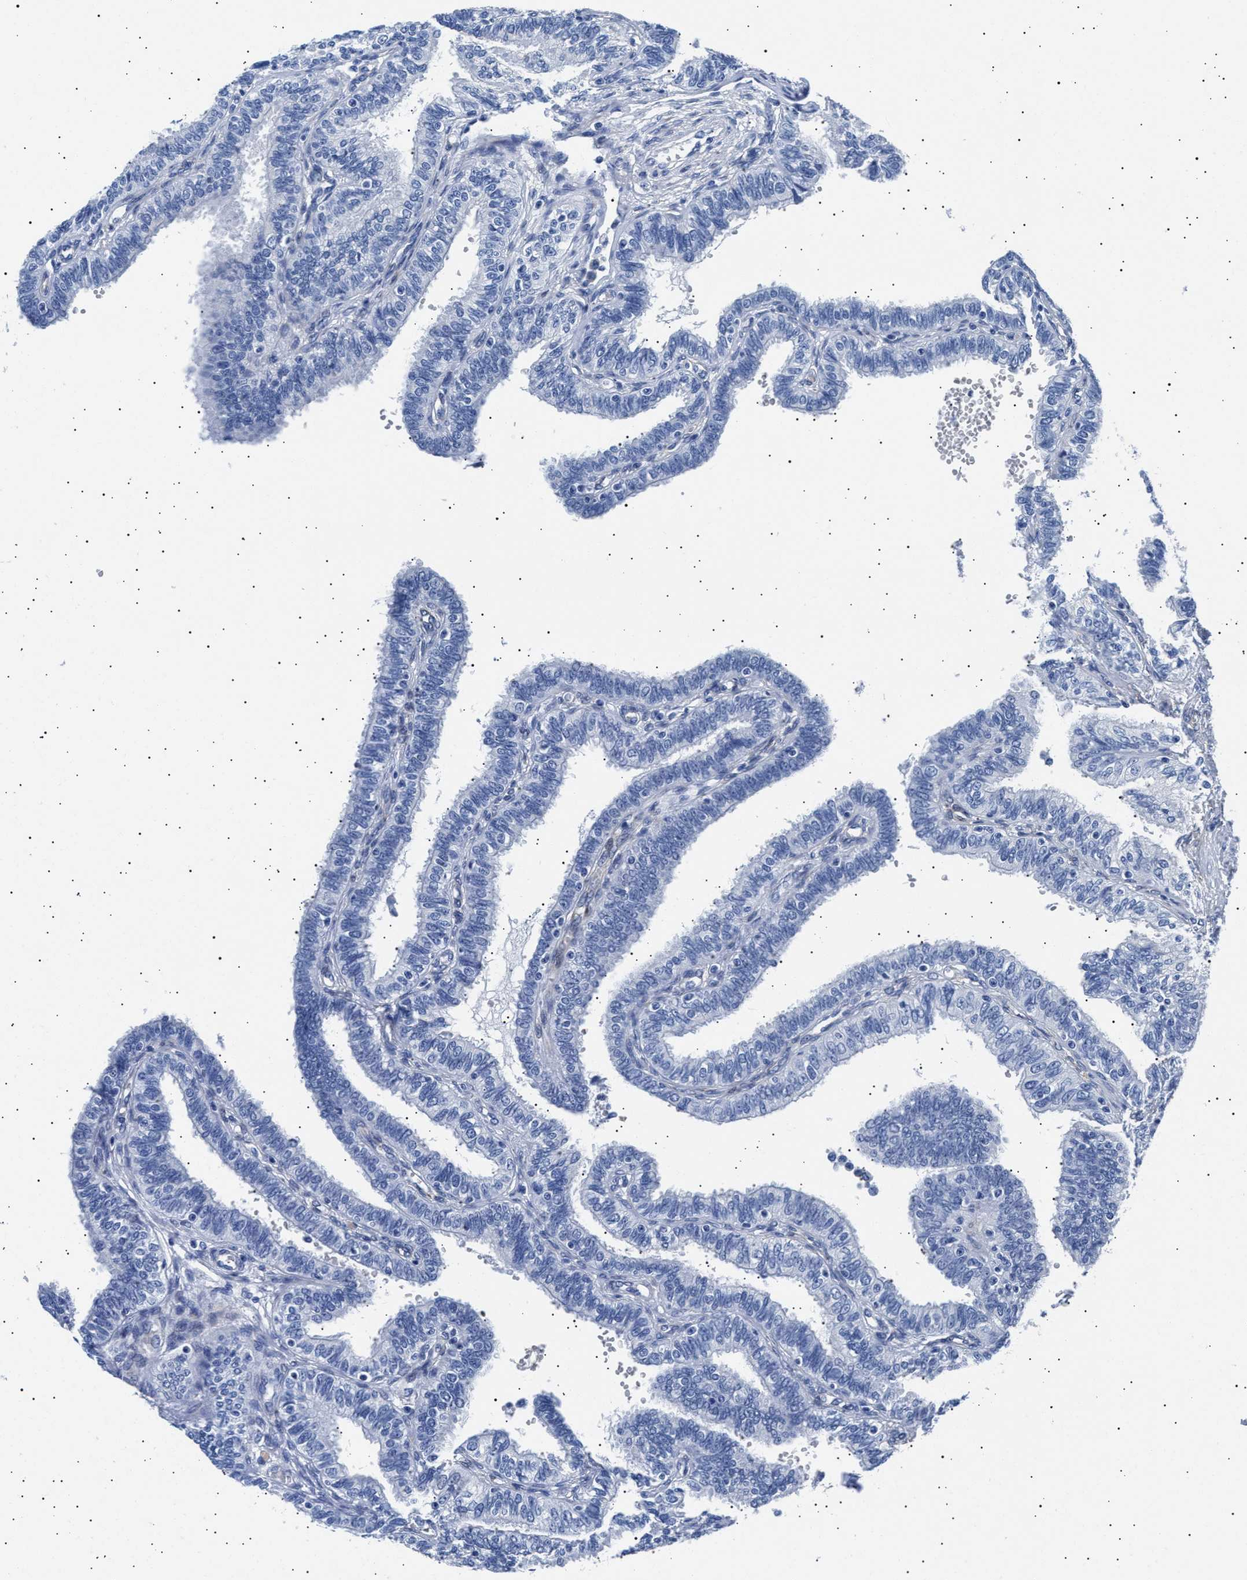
{"staining": {"intensity": "negative", "quantity": "none", "location": "none"}, "tissue": "fallopian tube", "cell_type": "Glandular cells", "image_type": "normal", "snomed": [{"axis": "morphology", "description": "Normal tissue, NOS"}, {"axis": "topography", "description": "Fallopian tube"}, {"axis": "topography", "description": "Placenta"}], "caption": "IHC histopathology image of unremarkable fallopian tube: human fallopian tube stained with DAB demonstrates no significant protein positivity in glandular cells.", "gene": "HEMGN", "patient": {"sex": "female", "age": 34}}